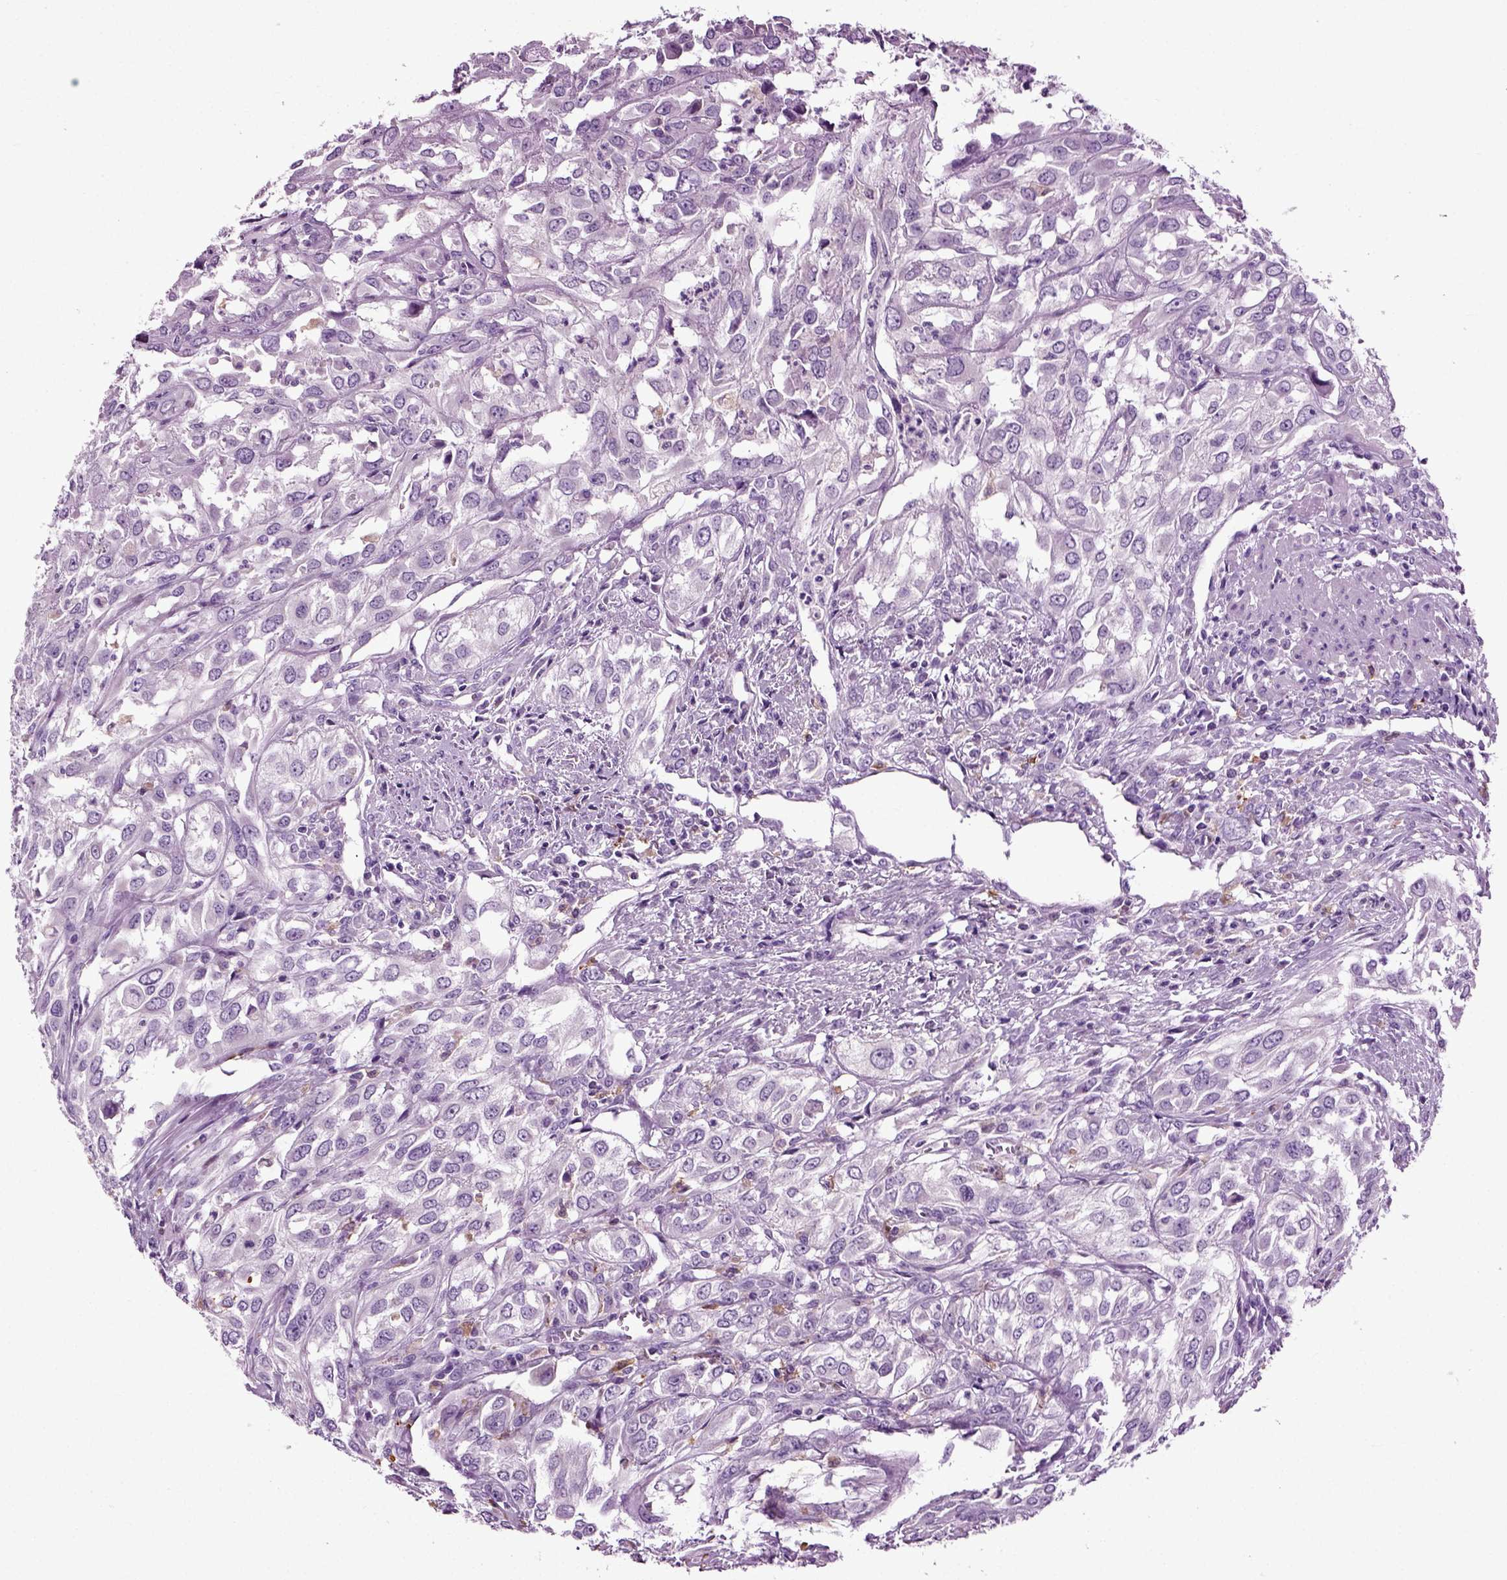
{"staining": {"intensity": "negative", "quantity": "none", "location": "none"}, "tissue": "urothelial cancer", "cell_type": "Tumor cells", "image_type": "cancer", "snomed": [{"axis": "morphology", "description": "Urothelial carcinoma, High grade"}, {"axis": "topography", "description": "Urinary bladder"}], "caption": "Histopathology image shows no significant protein staining in tumor cells of high-grade urothelial carcinoma.", "gene": "DNAH10", "patient": {"sex": "male", "age": 67}}